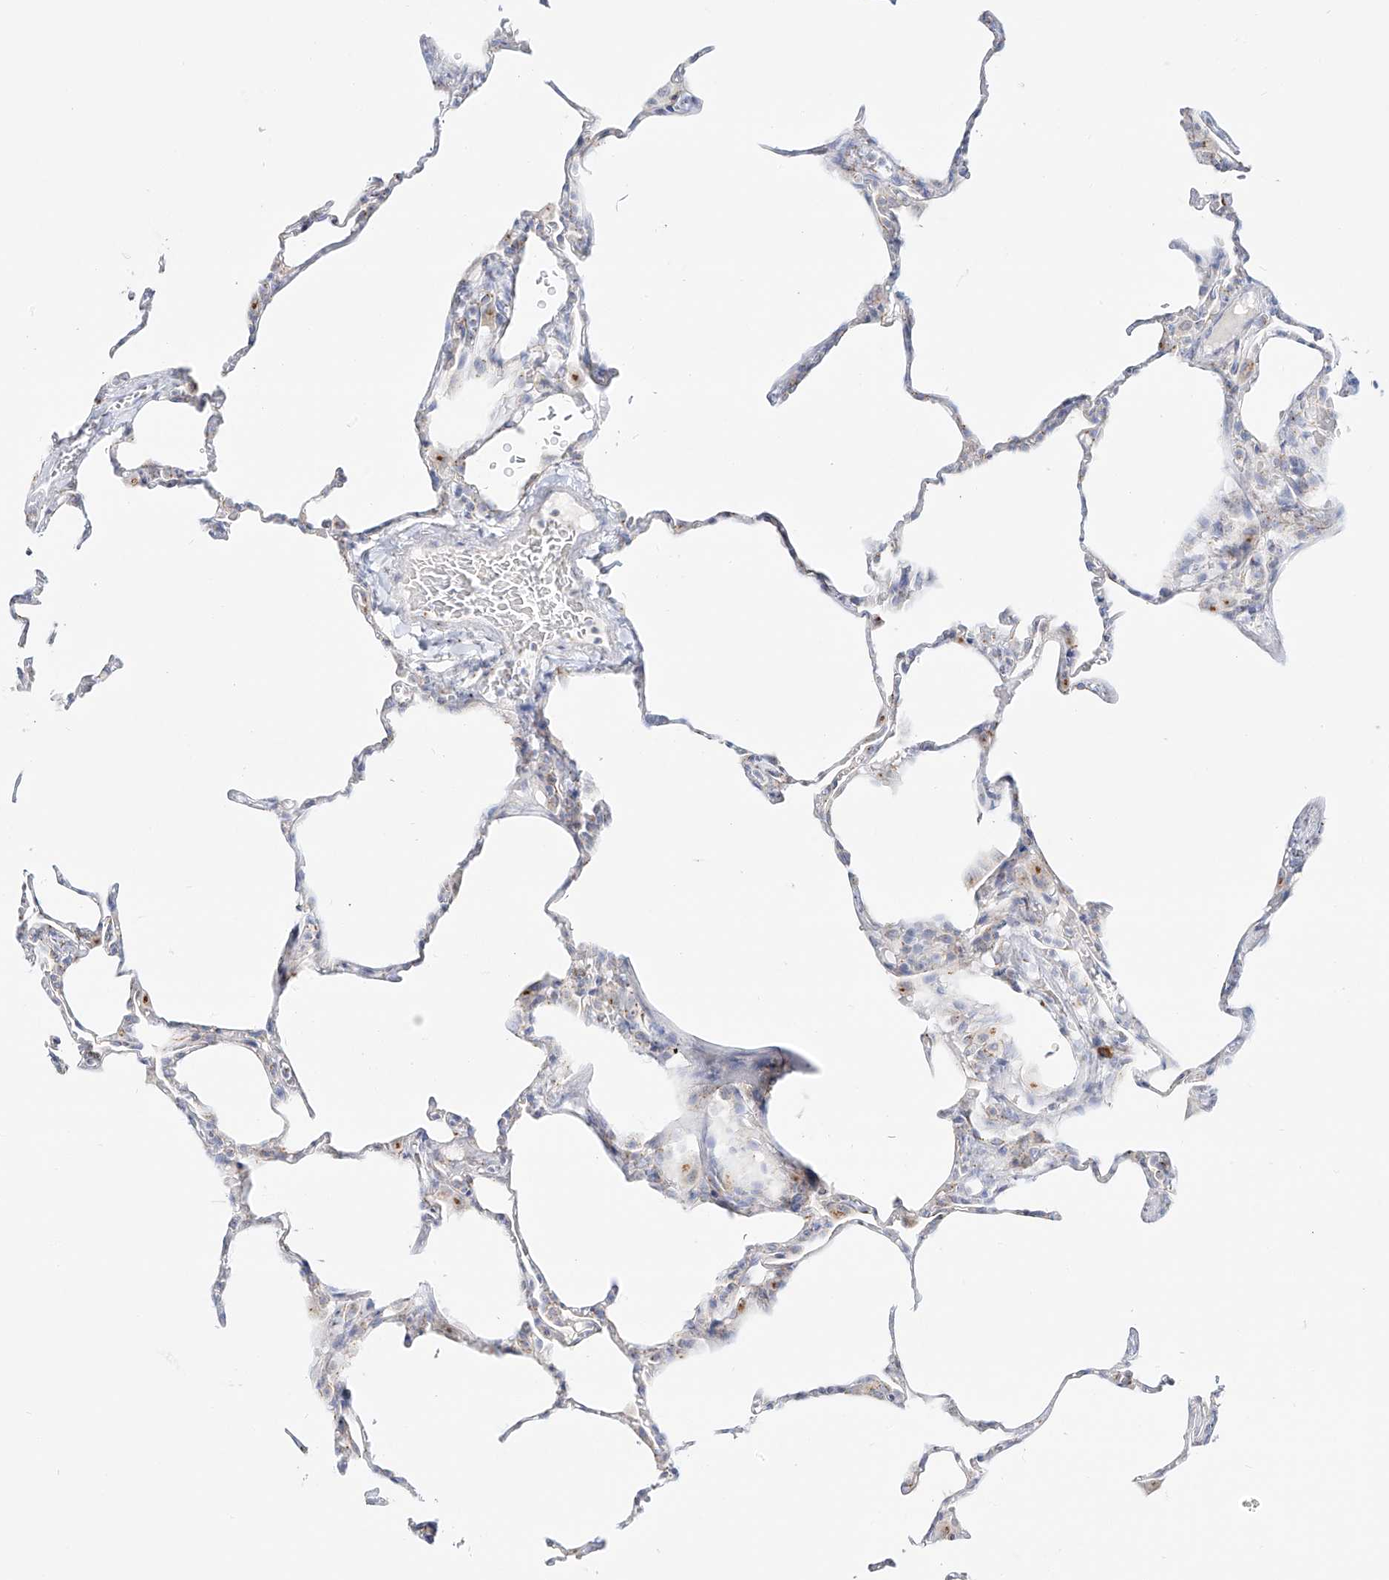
{"staining": {"intensity": "negative", "quantity": "none", "location": "none"}, "tissue": "lung", "cell_type": "Alveolar cells", "image_type": "normal", "snomed": [{"axis": "morphology", "description": "Normal tissue, NOS"}, {"axis": "topography", "description": "Lung"}], "caption": "Alveolar cells show no significant protein expression in unremarkable lung. (DAB (3,3'-diaminobenzidine) IHC with hematoxylin counter stain).", "gene": "BSDC1", "patient": {"sex": "male", "age": 20}}